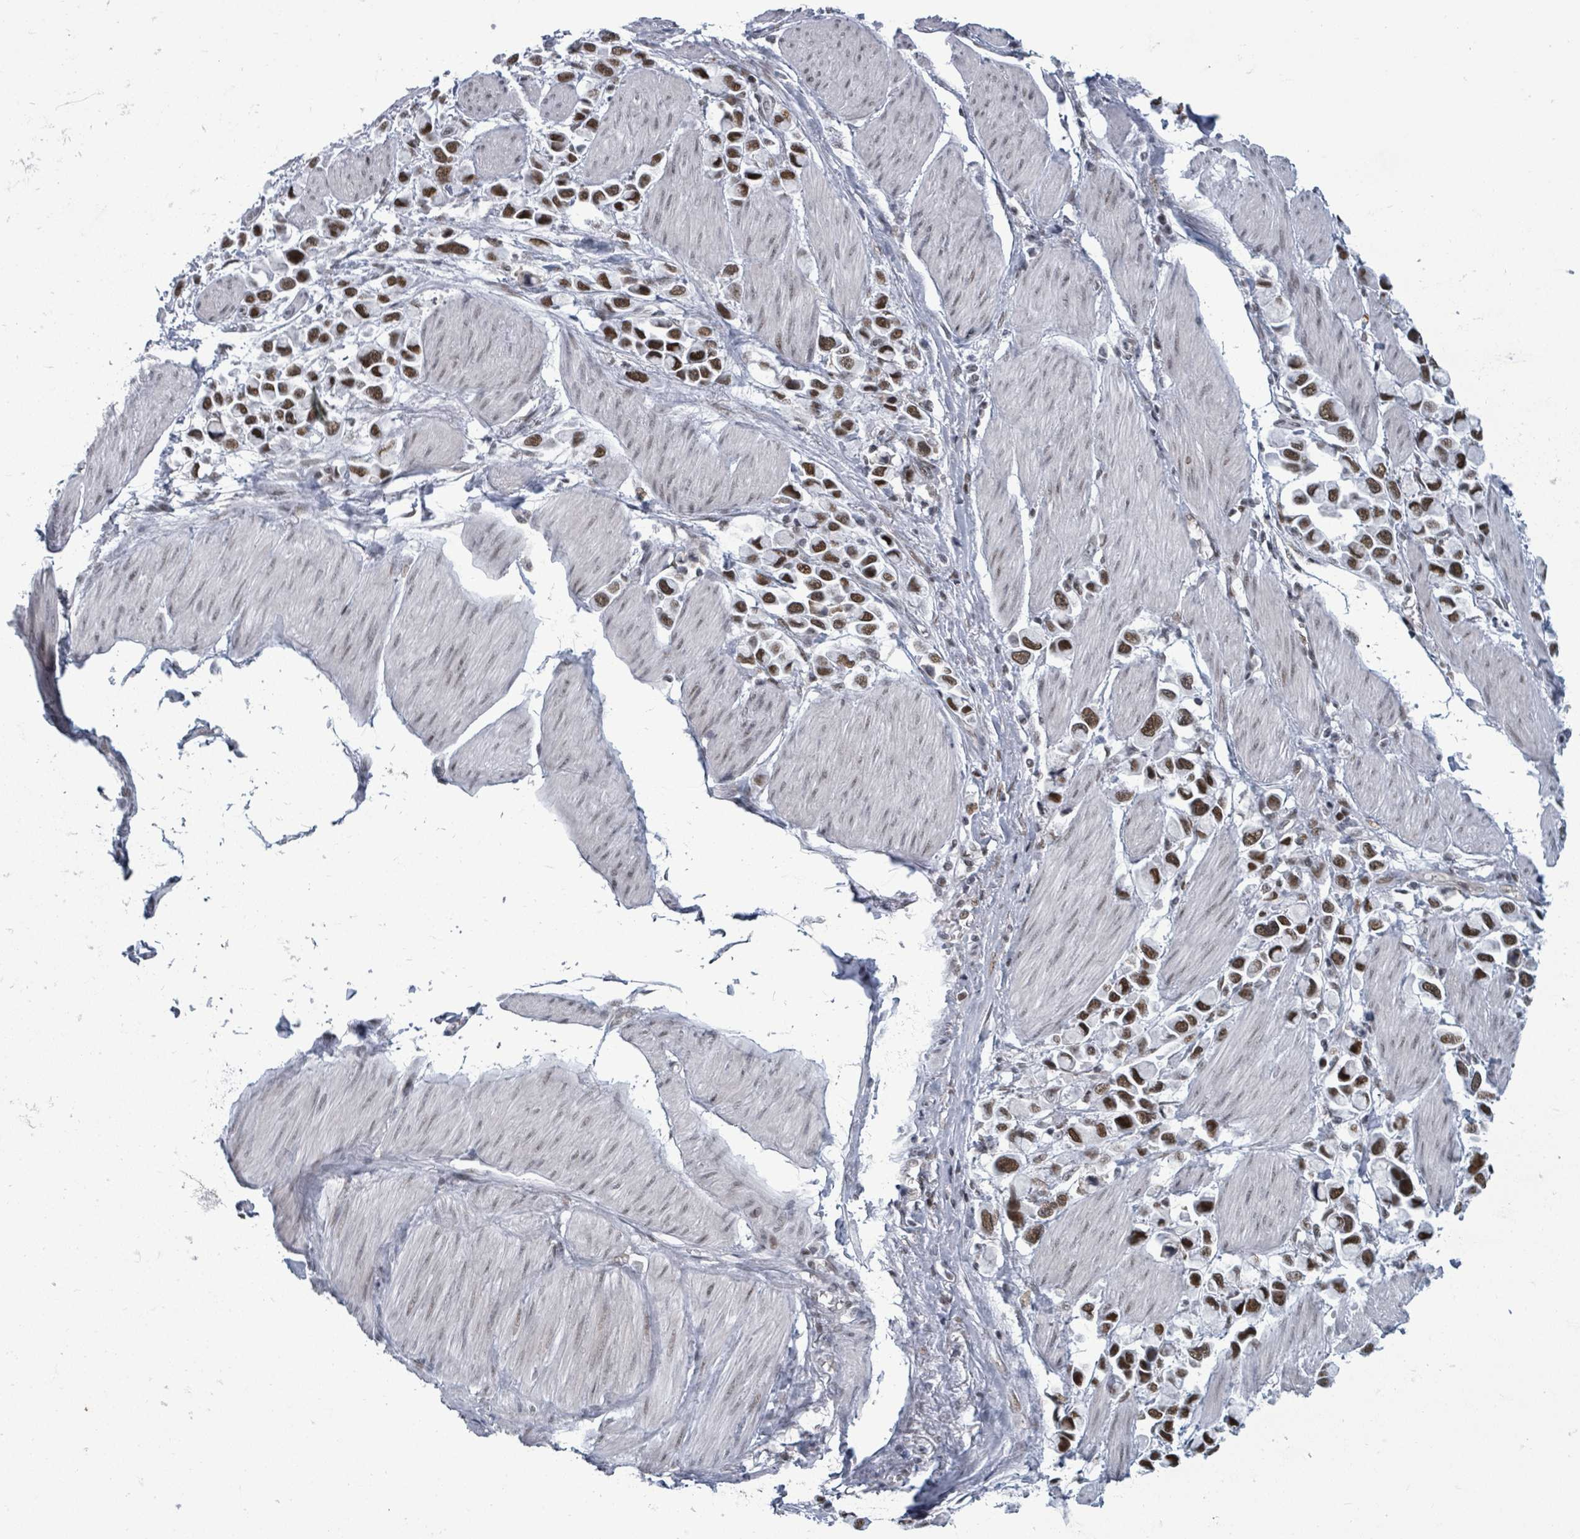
{"staining": {"intensity": "moderate", "quantity": ">75%", "location": "nuclear"}, "tissue": "stomach cancer", "cell_type": "Tumor cells", "image_type": "cancer", "snomed": [{"axis": "morphology", "description": "Adenocarcinoma, NOS"}, {"axis": "topography", "description": "Stomach"}], "caption": "IHC (DAB (3,3'-diaminobenzidine)) staining of stomach cancer reveals moderate nuclear protein positivity in about >75% of tumor cells. The protein of interest is shown in brown color, while the nuclei are stained blue.", "gene": "ERCC5", "patient": {"sex": "female", "age": 81}}